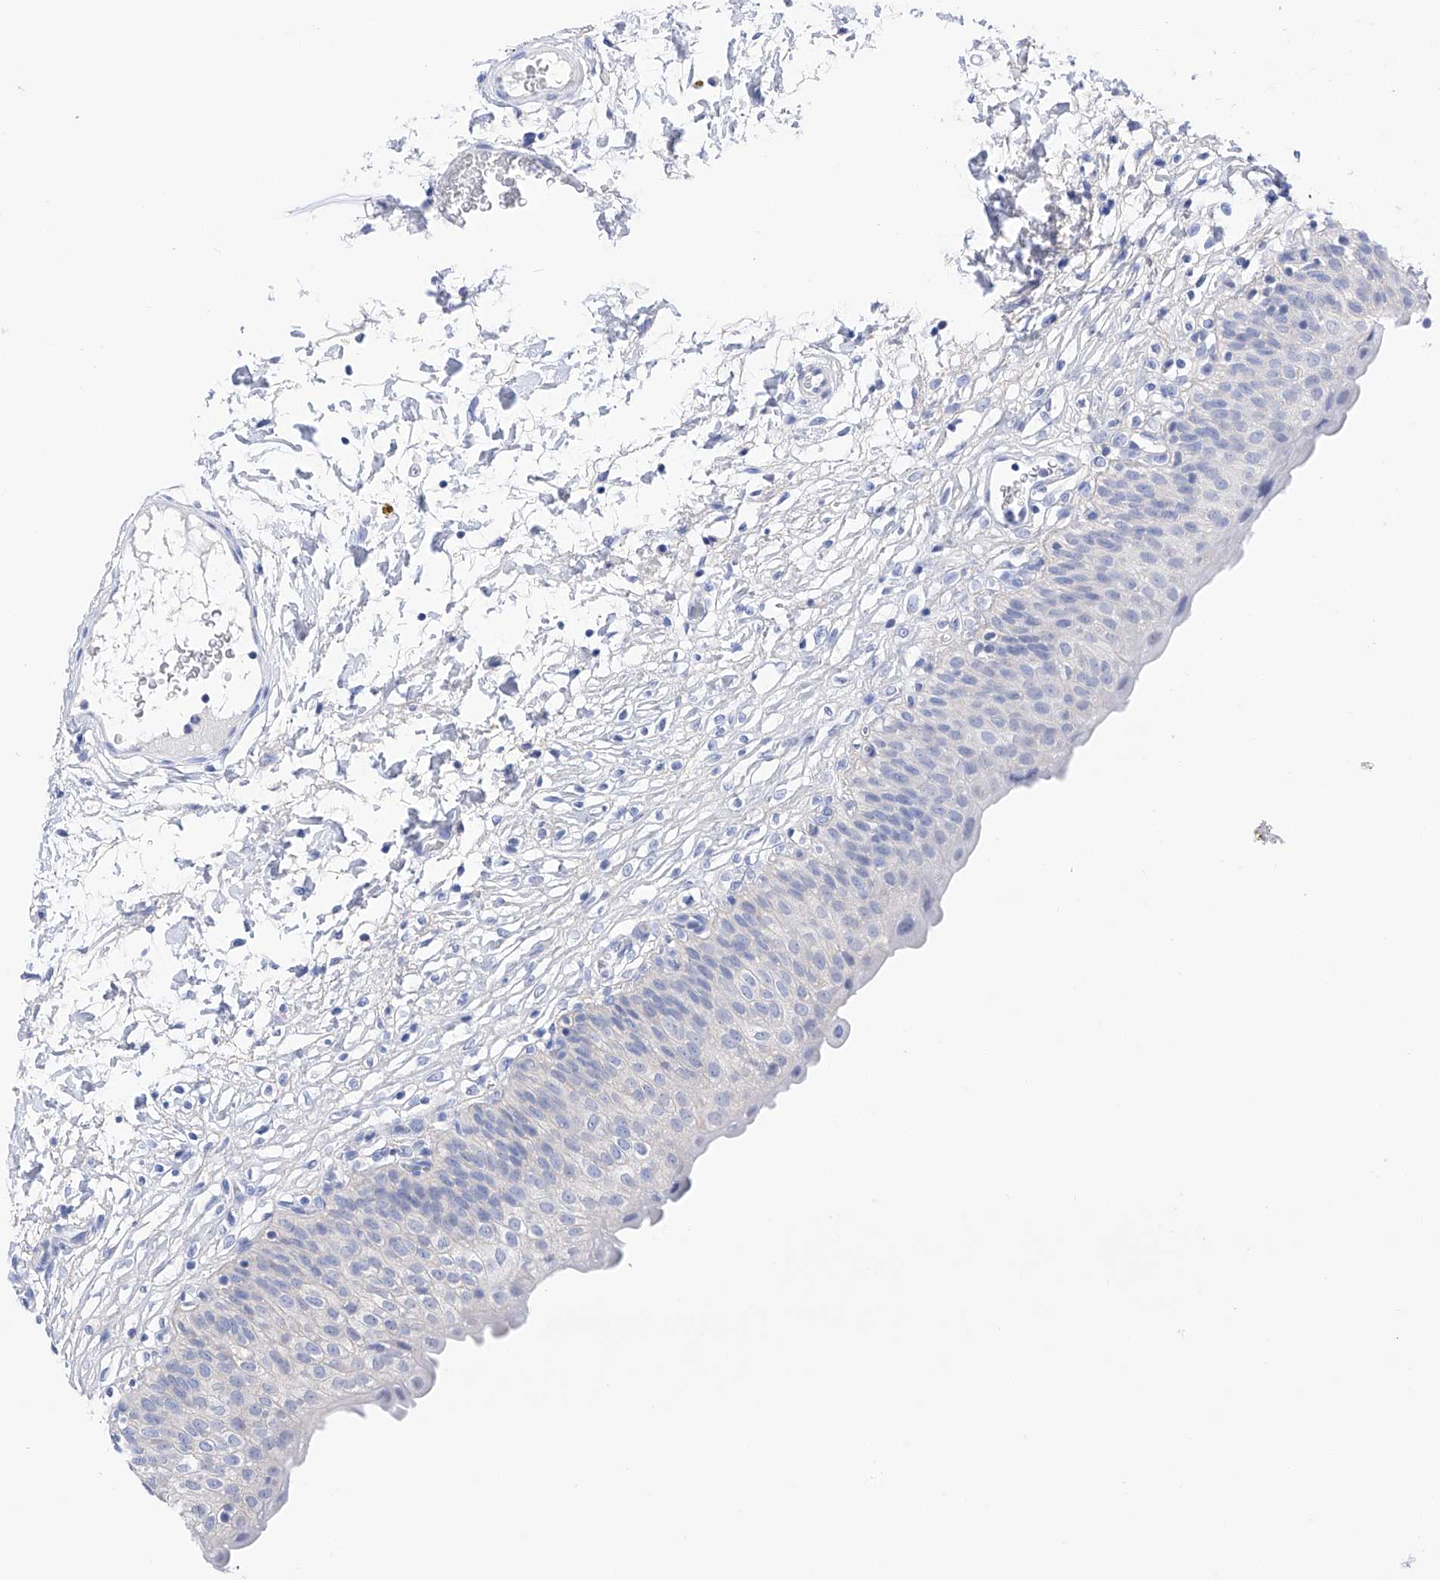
{"staining": {"intensity": "negative", "quantity": "none", "location": "none"}, "tissue": "urinary bladder", "cell_type": "Urothelial cells", "image_type": "normal", "snomed": [{"axis": "morphology", "description": "Normal tissue, NOS"}, {"axis": "topography", "description": "Urinary bladder"}], "caption": "DAB (3,3'-diaminobenzidine) immunohistochemical staining of normal urinary bladder demonstrates no significant expression in urothelial cells.", "gene": "FLG", "patient": {"sex": "male", "age": 55}}